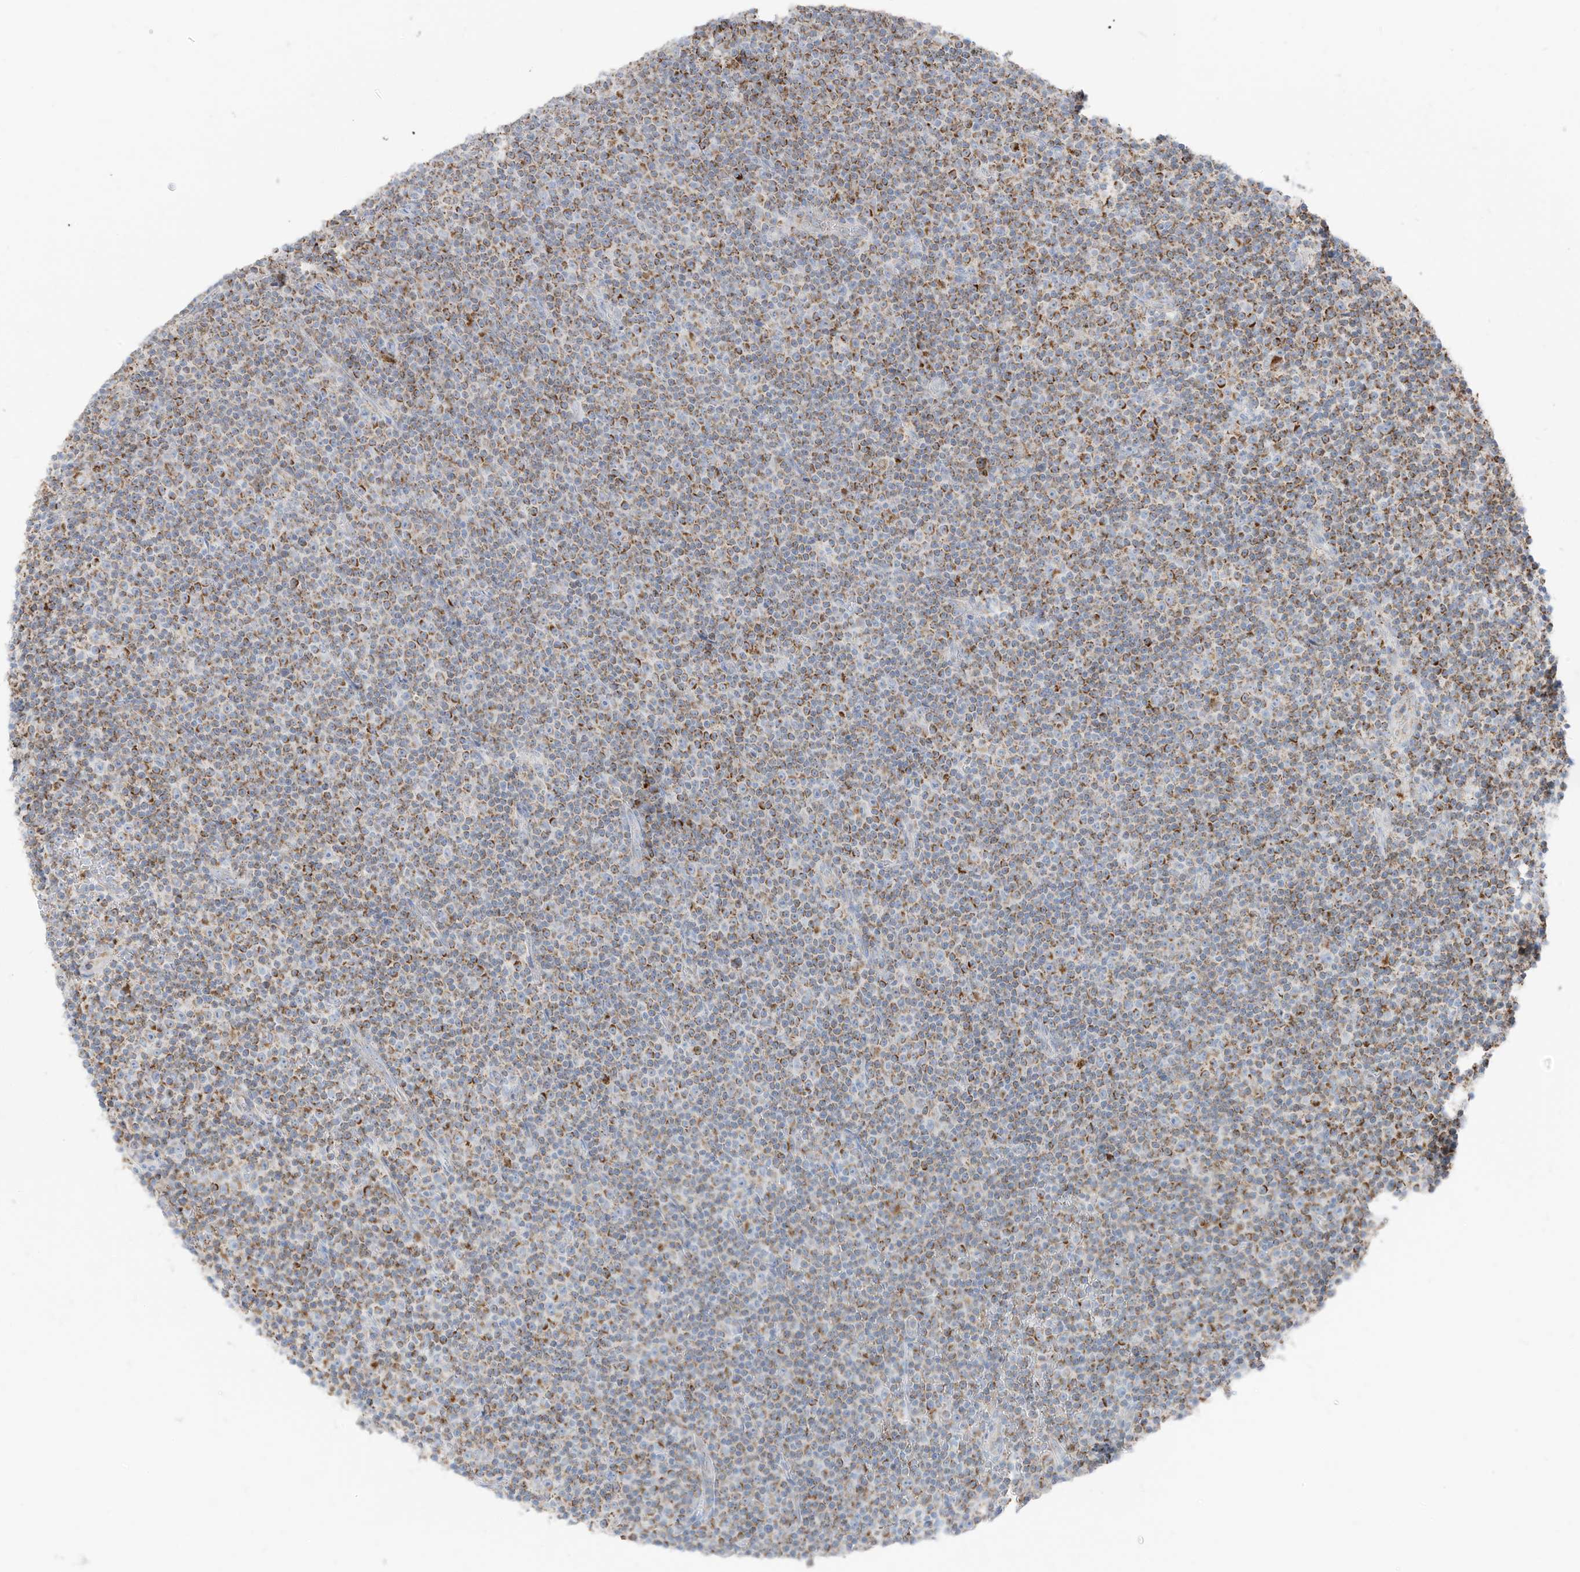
{"staining": {"intensity": "moderate", "quantity": "25%-75%", "location": "cytoplasmic/membranous"}, "tissue": "lymphoma", "cell_type": "Tumor cells", "image_type": "cancer", "snomed": [{"axis": "morphology", "description": "Malignant lymphoma, non-Hodgkin's type, Low grade"}, {"axis": "topography", "description": "Lymph node"}], "caption": "An immunohistochemistry image of neoplastic tissue is shown. Protein staining in brown shows moderate cytoplasmic/membranous positivity in lymphoma within tumor cells.", "gene": "ETHE1", "patient": {"sex": "female", "age": 67}}